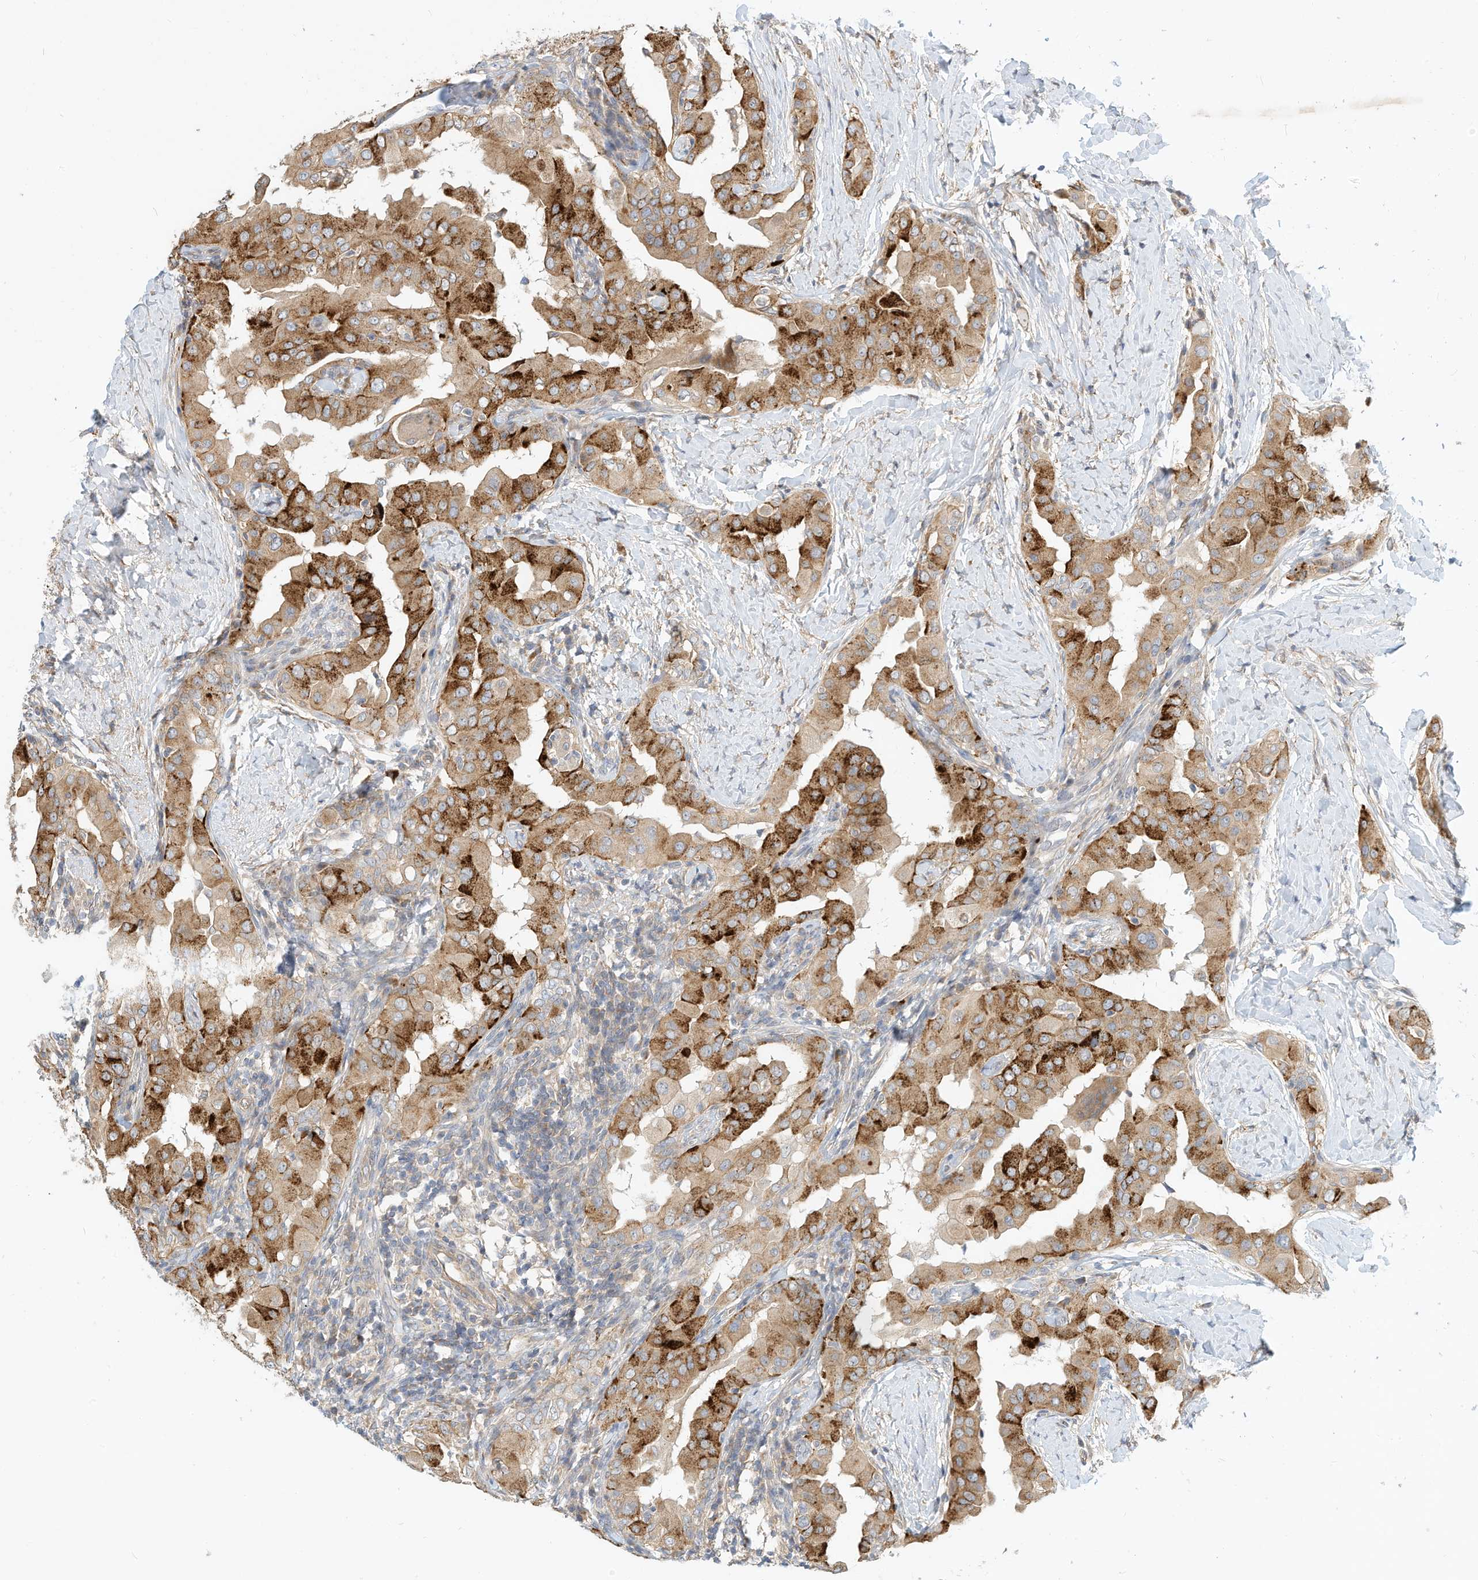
{"staining": {"intensity": "strong", "quantity": ">75%", "location": "cytoplasmic/membranous"}, "tissue": "thyroid cancer", "cell_type": "Tumor cells", "image_type": "cancer", "snomed": [{"axis": "morphology", "description": "Papillary adenocarcinoma, NOS"}, {"axis": "topography", "description": "Thyroid gland"}], "caption": "A brown stain shows strong cytoplasmic/membranous positivity of a protein in thyroid papillary adenocarcinoma tumor cells. (brown staining indicates protein expression, while blue staining denotes nuclei).", "gene": "OFD1", "patient": {"sex": "male", "age": 33}}